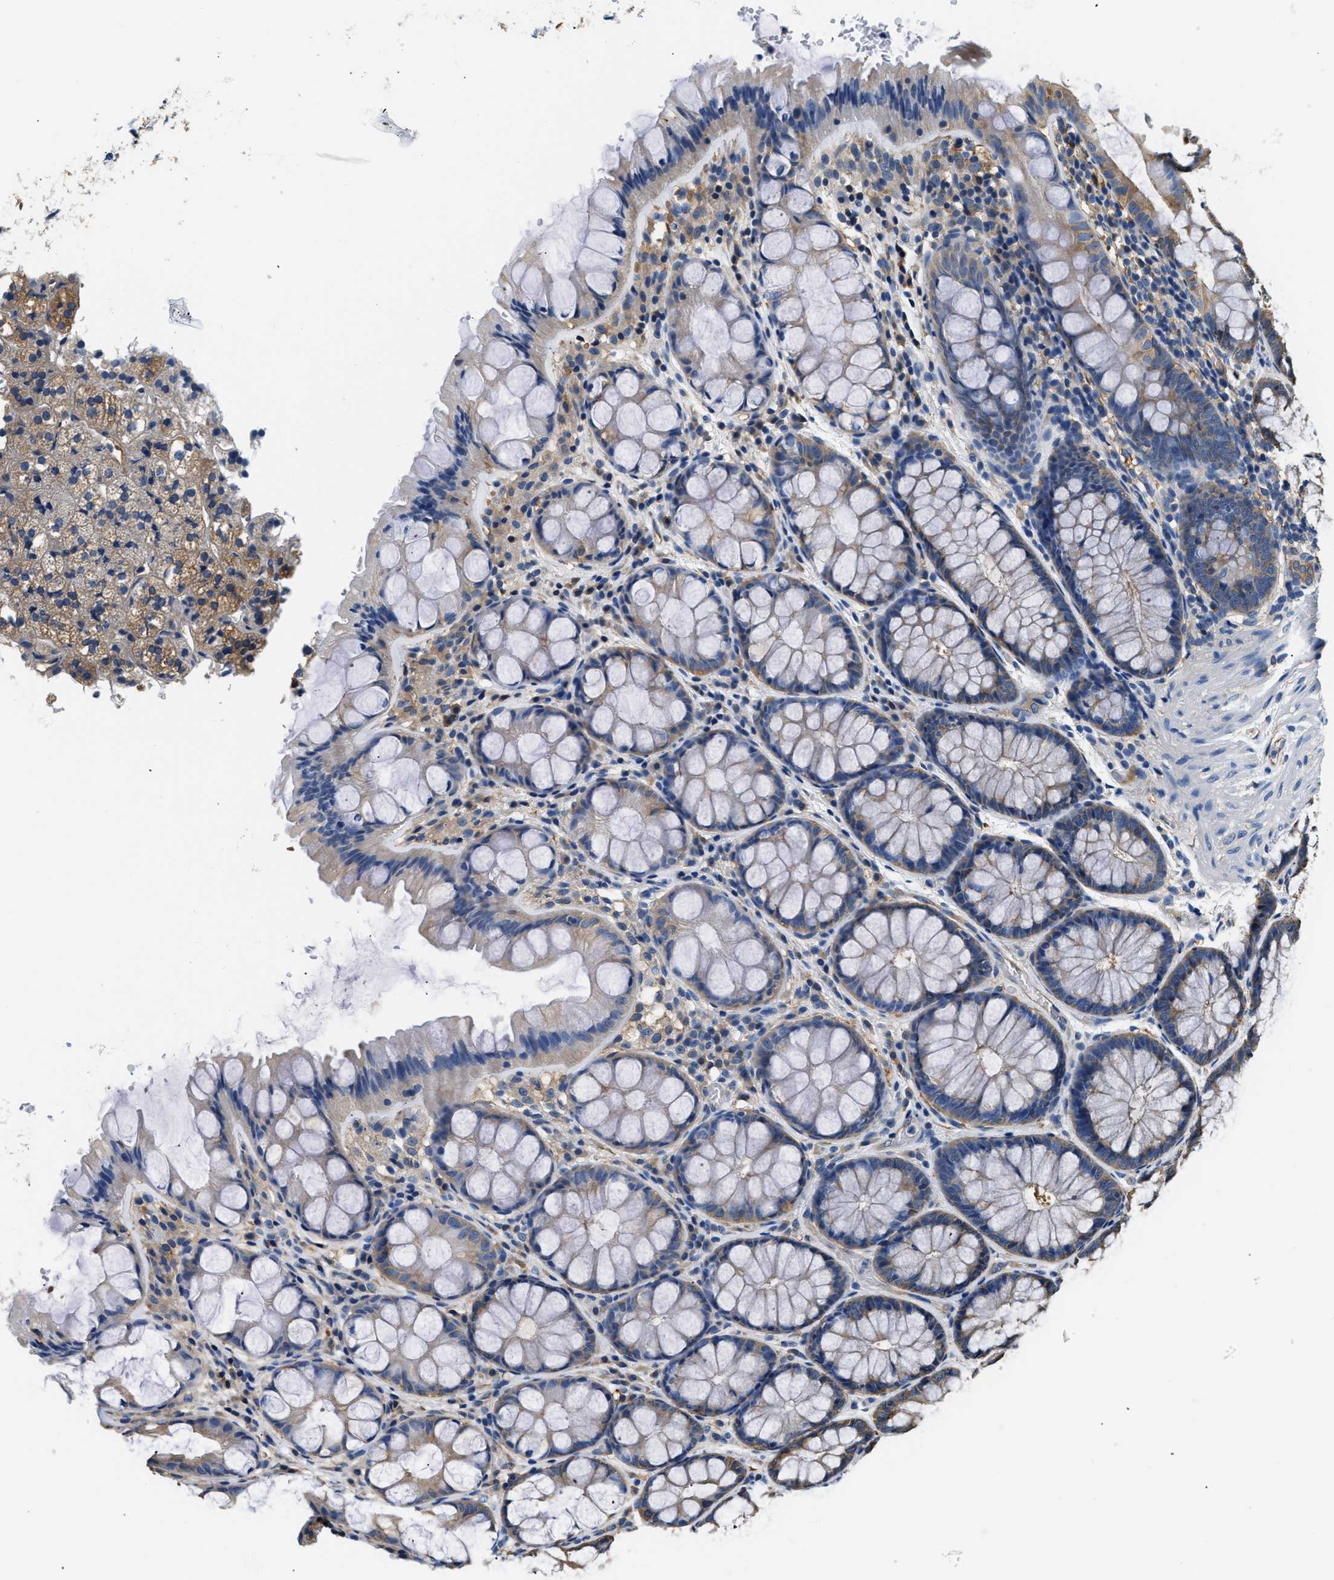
{"staining": {"intensity": "weak", "quantity": ">75%", "location": "cytoplasmic/membranous"}, "tissue": "colon", "cell_type": "Endothelial cells", "image_type": "normal", "snomed": [{"axis": "morphology", "description": "Normal tissue, NOS"}, {"axis": "topography", "description": "Colon"}], "caption": "Brown immunohistochemical staining in normal colon shows weak cytoplasmic/membranous positivity in about >75% of endothelial cells.", "gene": "PPP2R1B", "patient": {"sex": "male", "age": 47}}